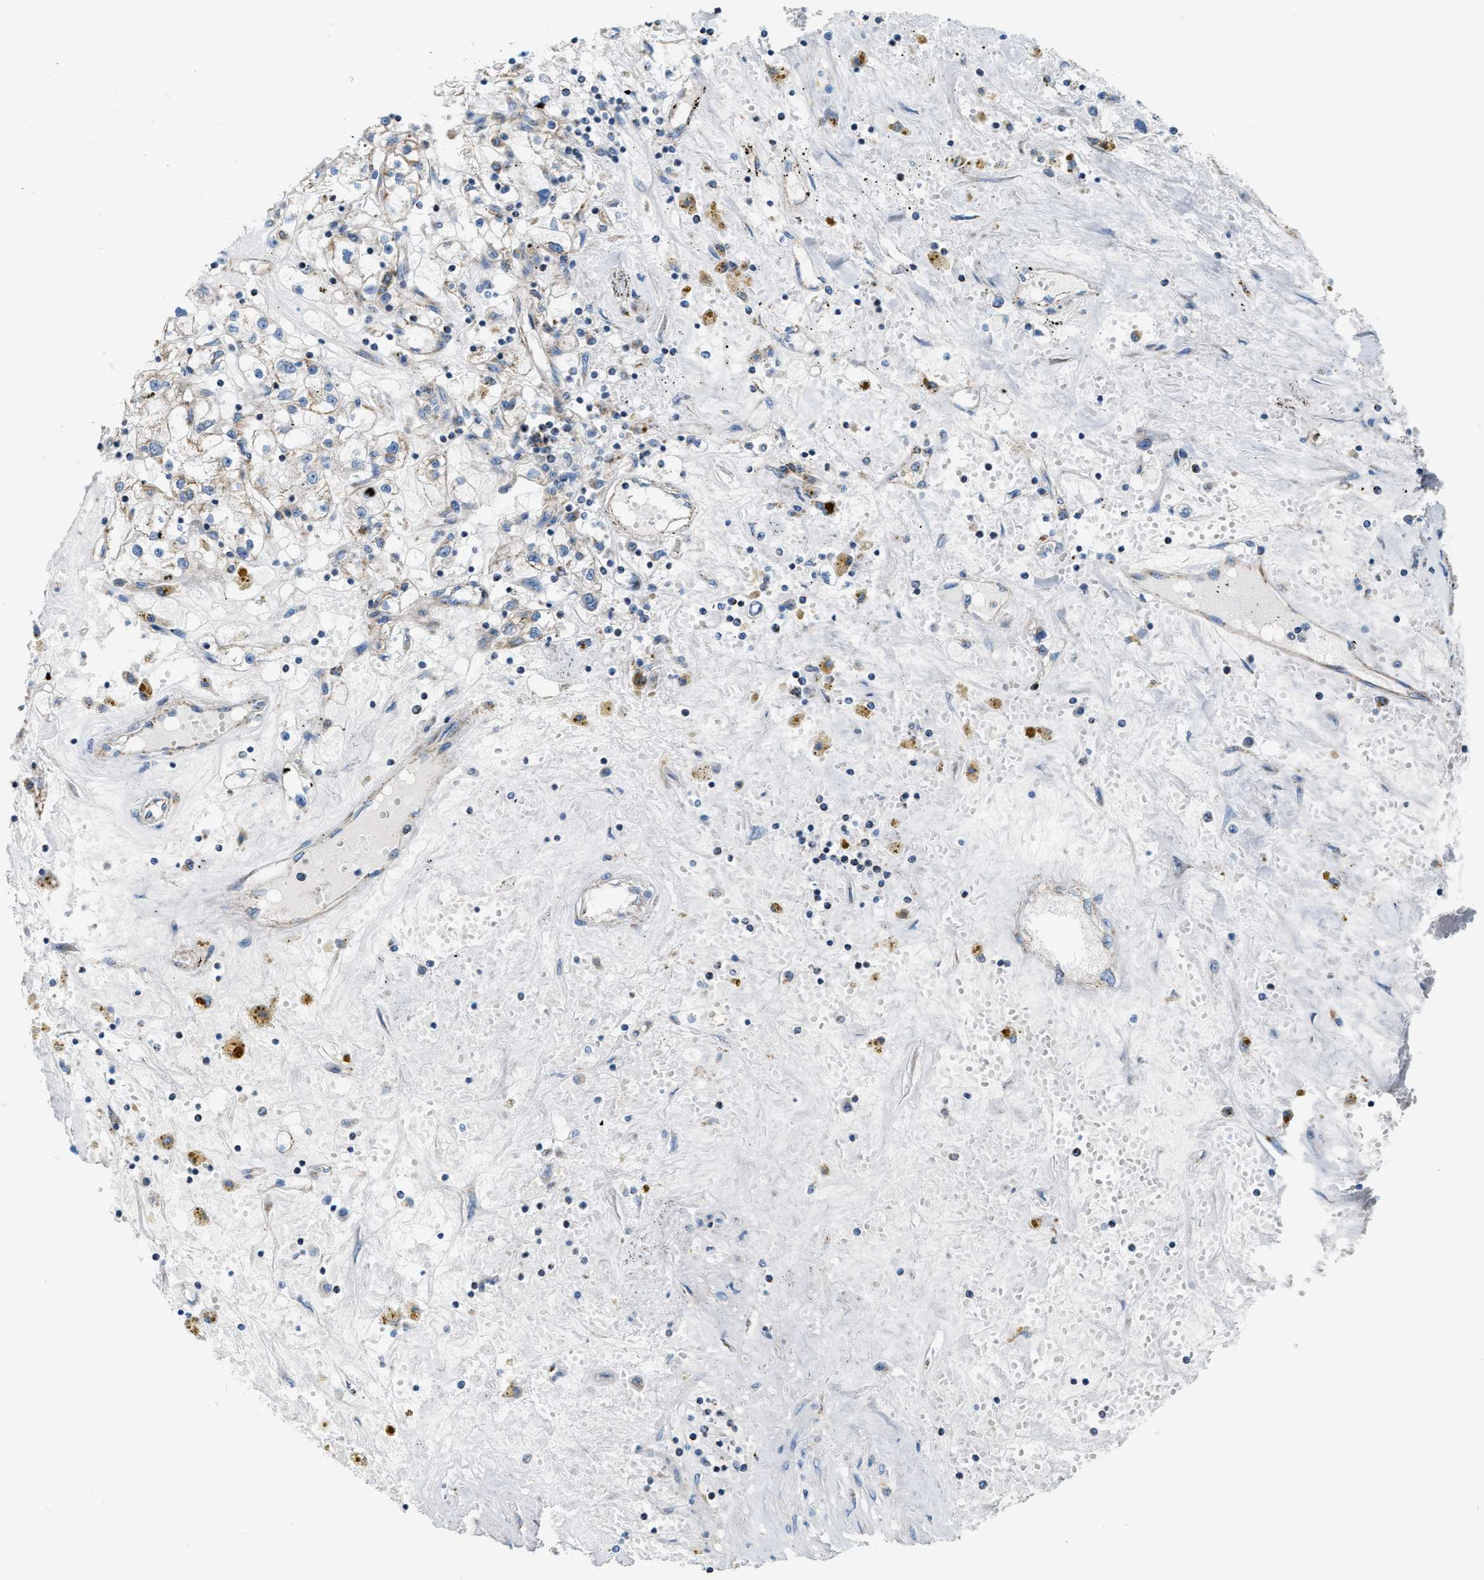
{"staining": {"intensity": "weak", "quantity": "<25%", "location": "cytoplasmic/membranous"}, "tissue": "renal cancer", "cell_type": "Tumor cells", "image_type": "cancer", "snomed": [{"axis": "morphology", "description": "Adenocarcinoma, NOS"}, {"axis": "topography", "description": "Kidney"}], "caption": "Tumor cells are negative for brown protein staining in renal cancer. (Stains: DAB (3,3'-diaminobenzidine) IHC with hematoxylin counter stain, Microscopy: brightfield microscopy at high magnification).", "gene": "JADE1", "patient": {"sex": "male", "age": 56}}